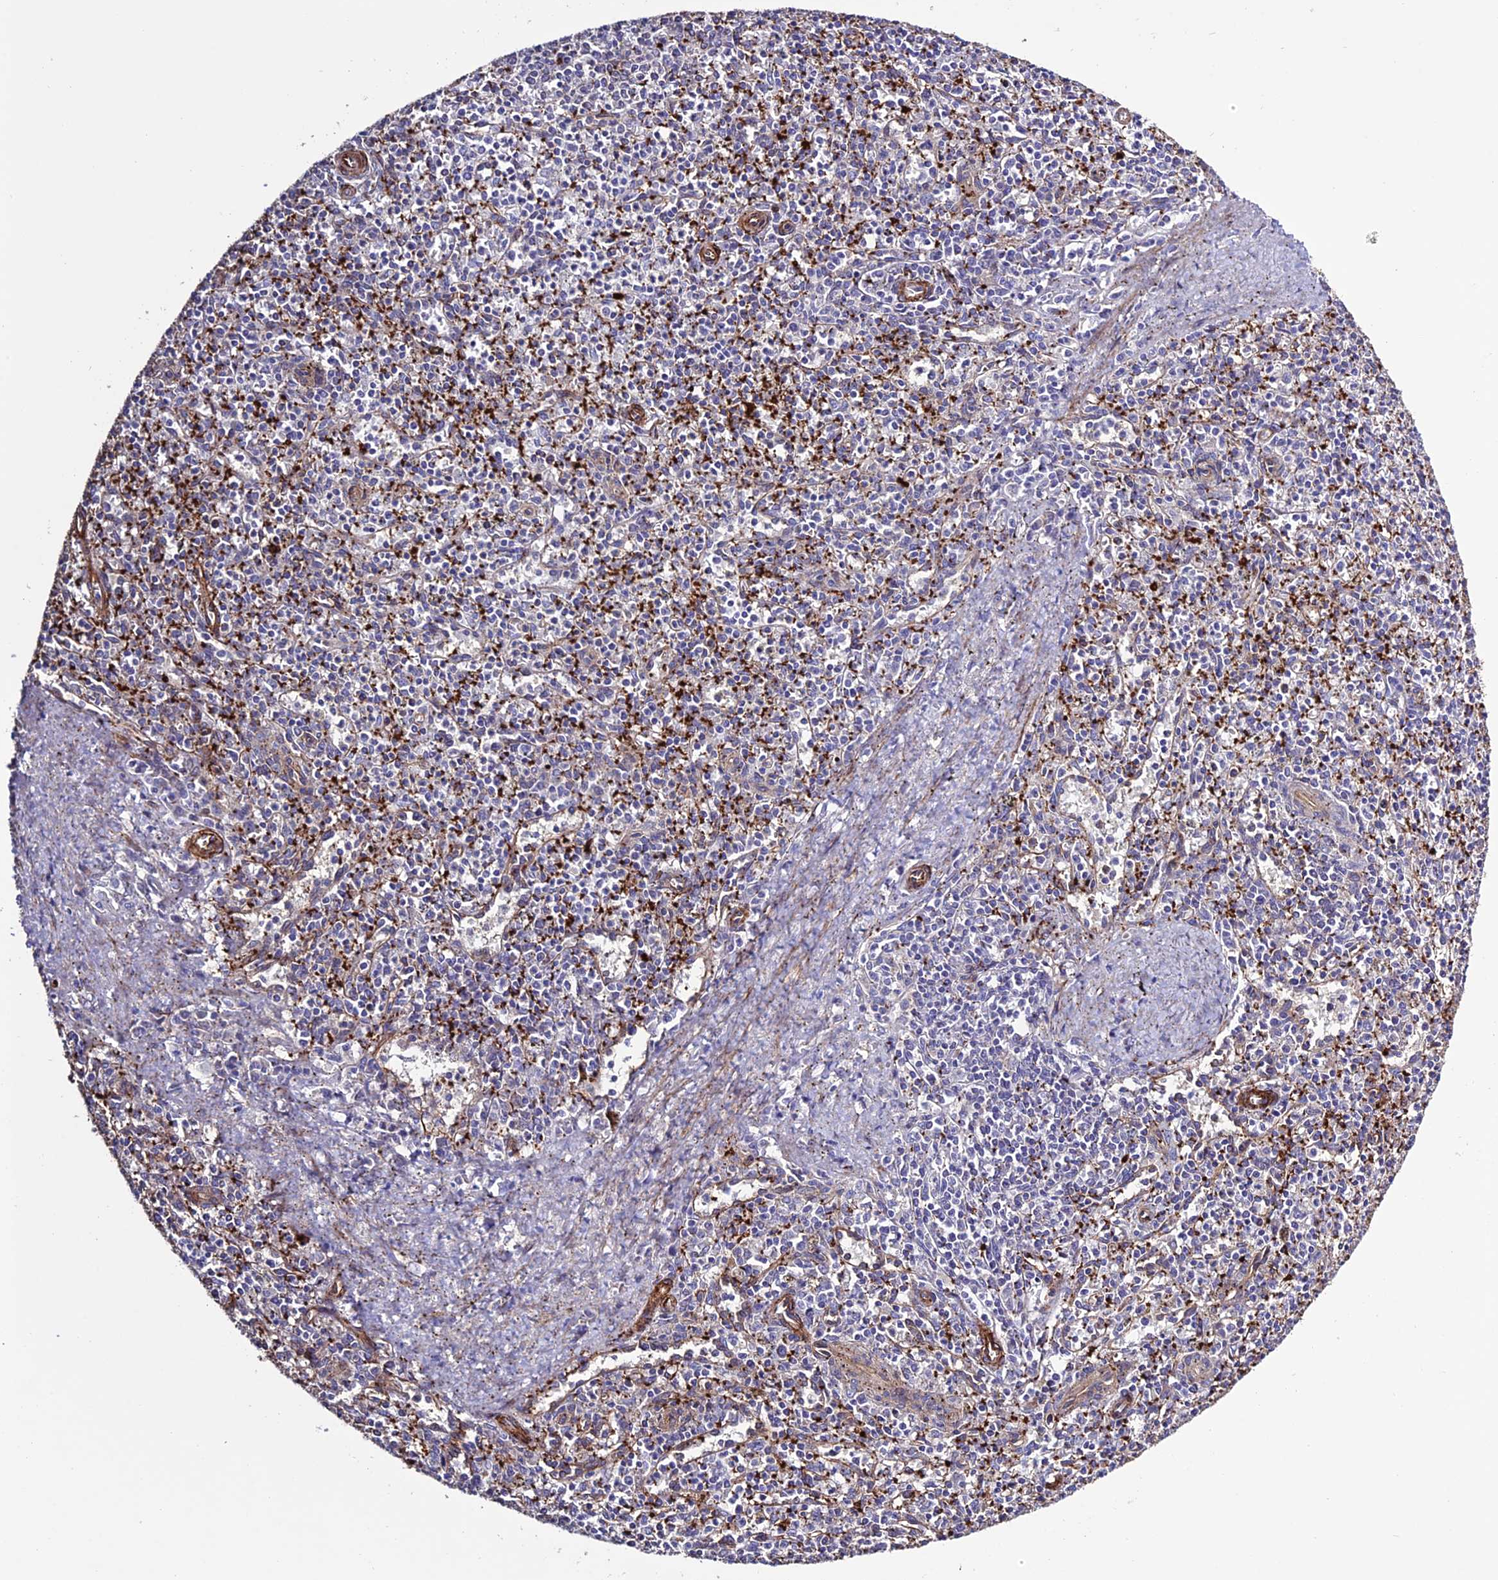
{"staining": {"intensity": "negative", "quantity": "none", "location": "none"}, "tissue": "spleen", "cell_type": "Cells in red pulp", "image_type": "normal", "snomed": [{"axis": "morphology", "description": "Normal tissue, NOS"}, {"axis": "topography", "description": "Spleen"}], "caption": "DAB (3,3'-diaminobenzidine) immunohistochemical staining of benign spleen shows no significant expression in cells in red pulp. Brightfield microscopy of immunohistochemistry (IHC) stained with DAB (3,3'-diaminobenzidine) (brown) and hematoxylin (blue), captured at high magnification.", "gene": "REX1BD", "patient": {"sex": "male", "age": 72}}